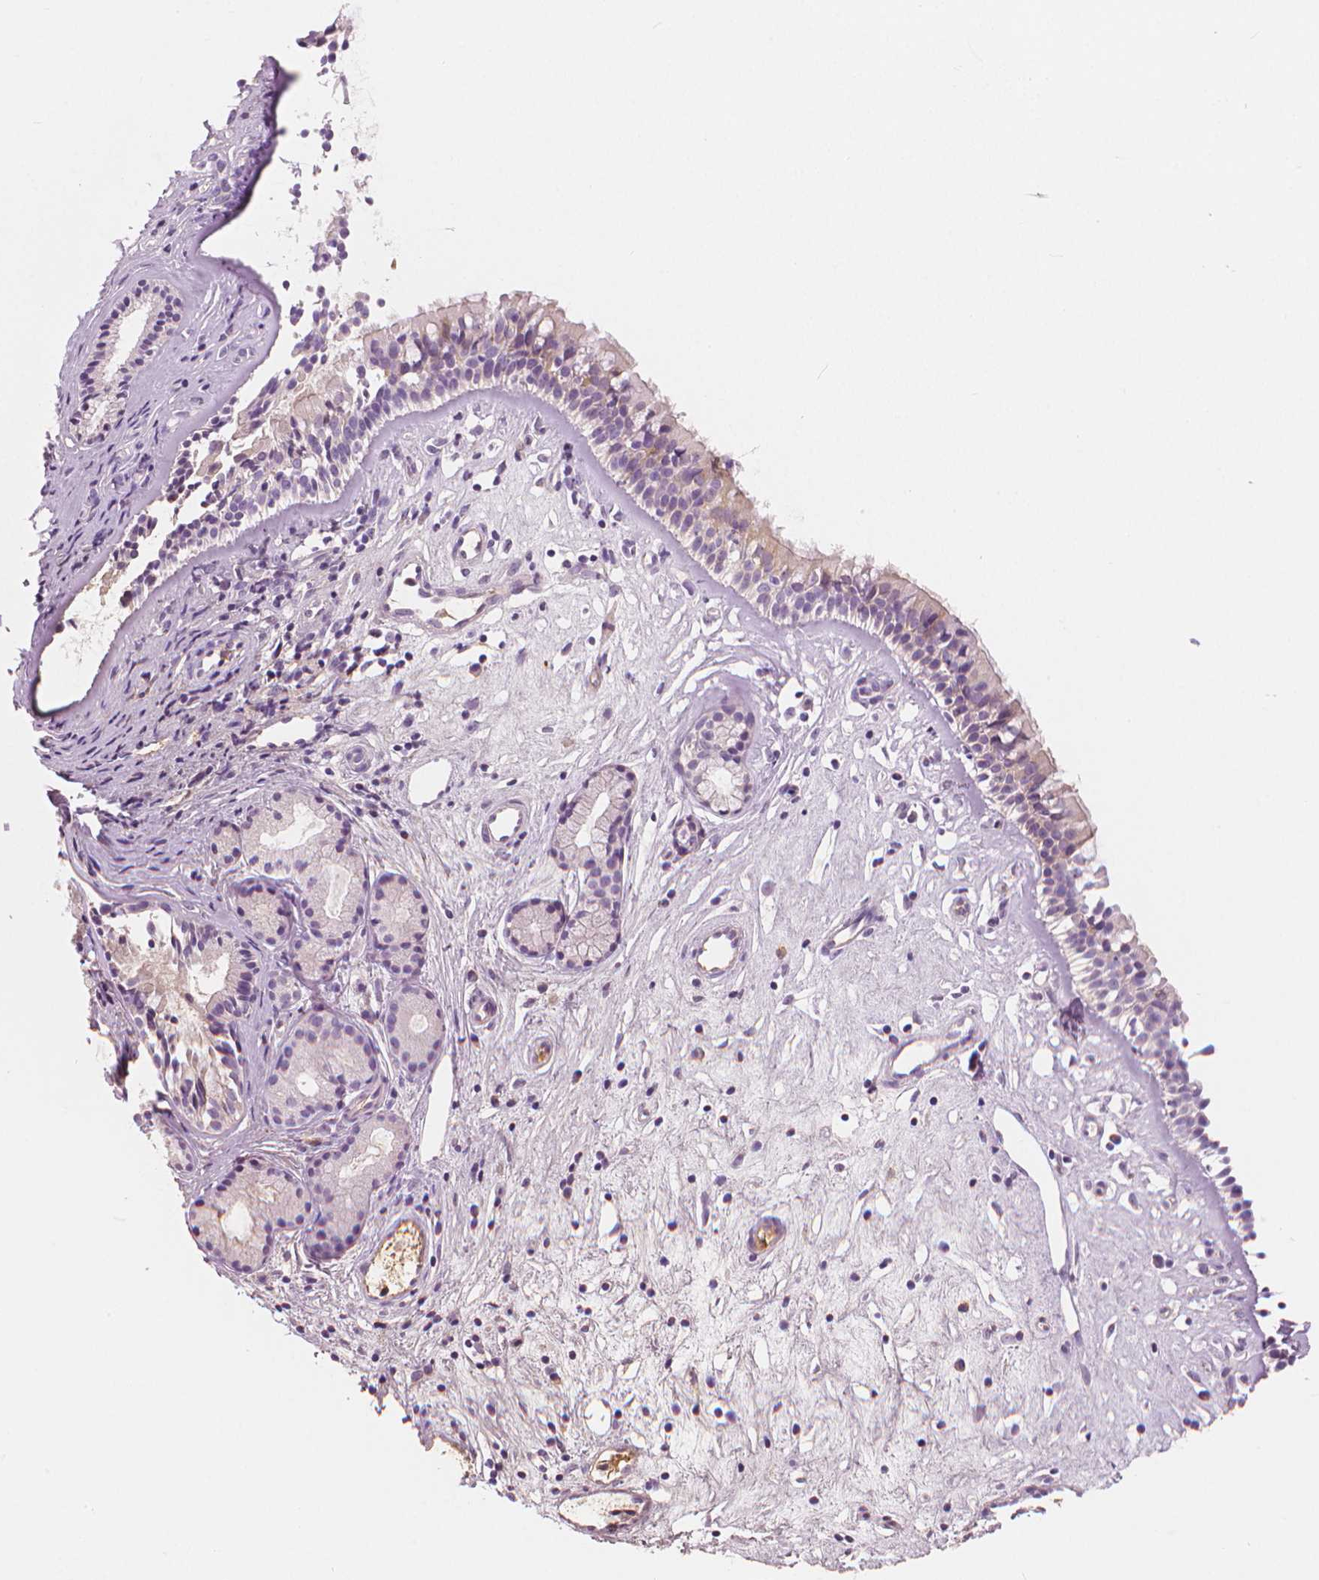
{"staining": {"intensity": "weak", "quantity": "<25%", "location": "cytoplasmic/membranous"}, "tissue": "nasopharynx", "cell_type": "Respiratory epithelial cells", "image_type": "normal", "snomed": [{"axis": "morphology", "description": "Normal tissue, NOS"}, {"axis": "topography", "description": "Nasopharynx"}], "caption": "IHC histopathology image of unremarkable human nasopharynx stained for a protein (brown), which demonstrates no positivity in respiratory epithelial cells. (Brightfield microscopy of DAB immunohistochemistry (IHC) at high magnification).", "gene": "APOA4", "patient": {"sex": "female", "age": 52}}